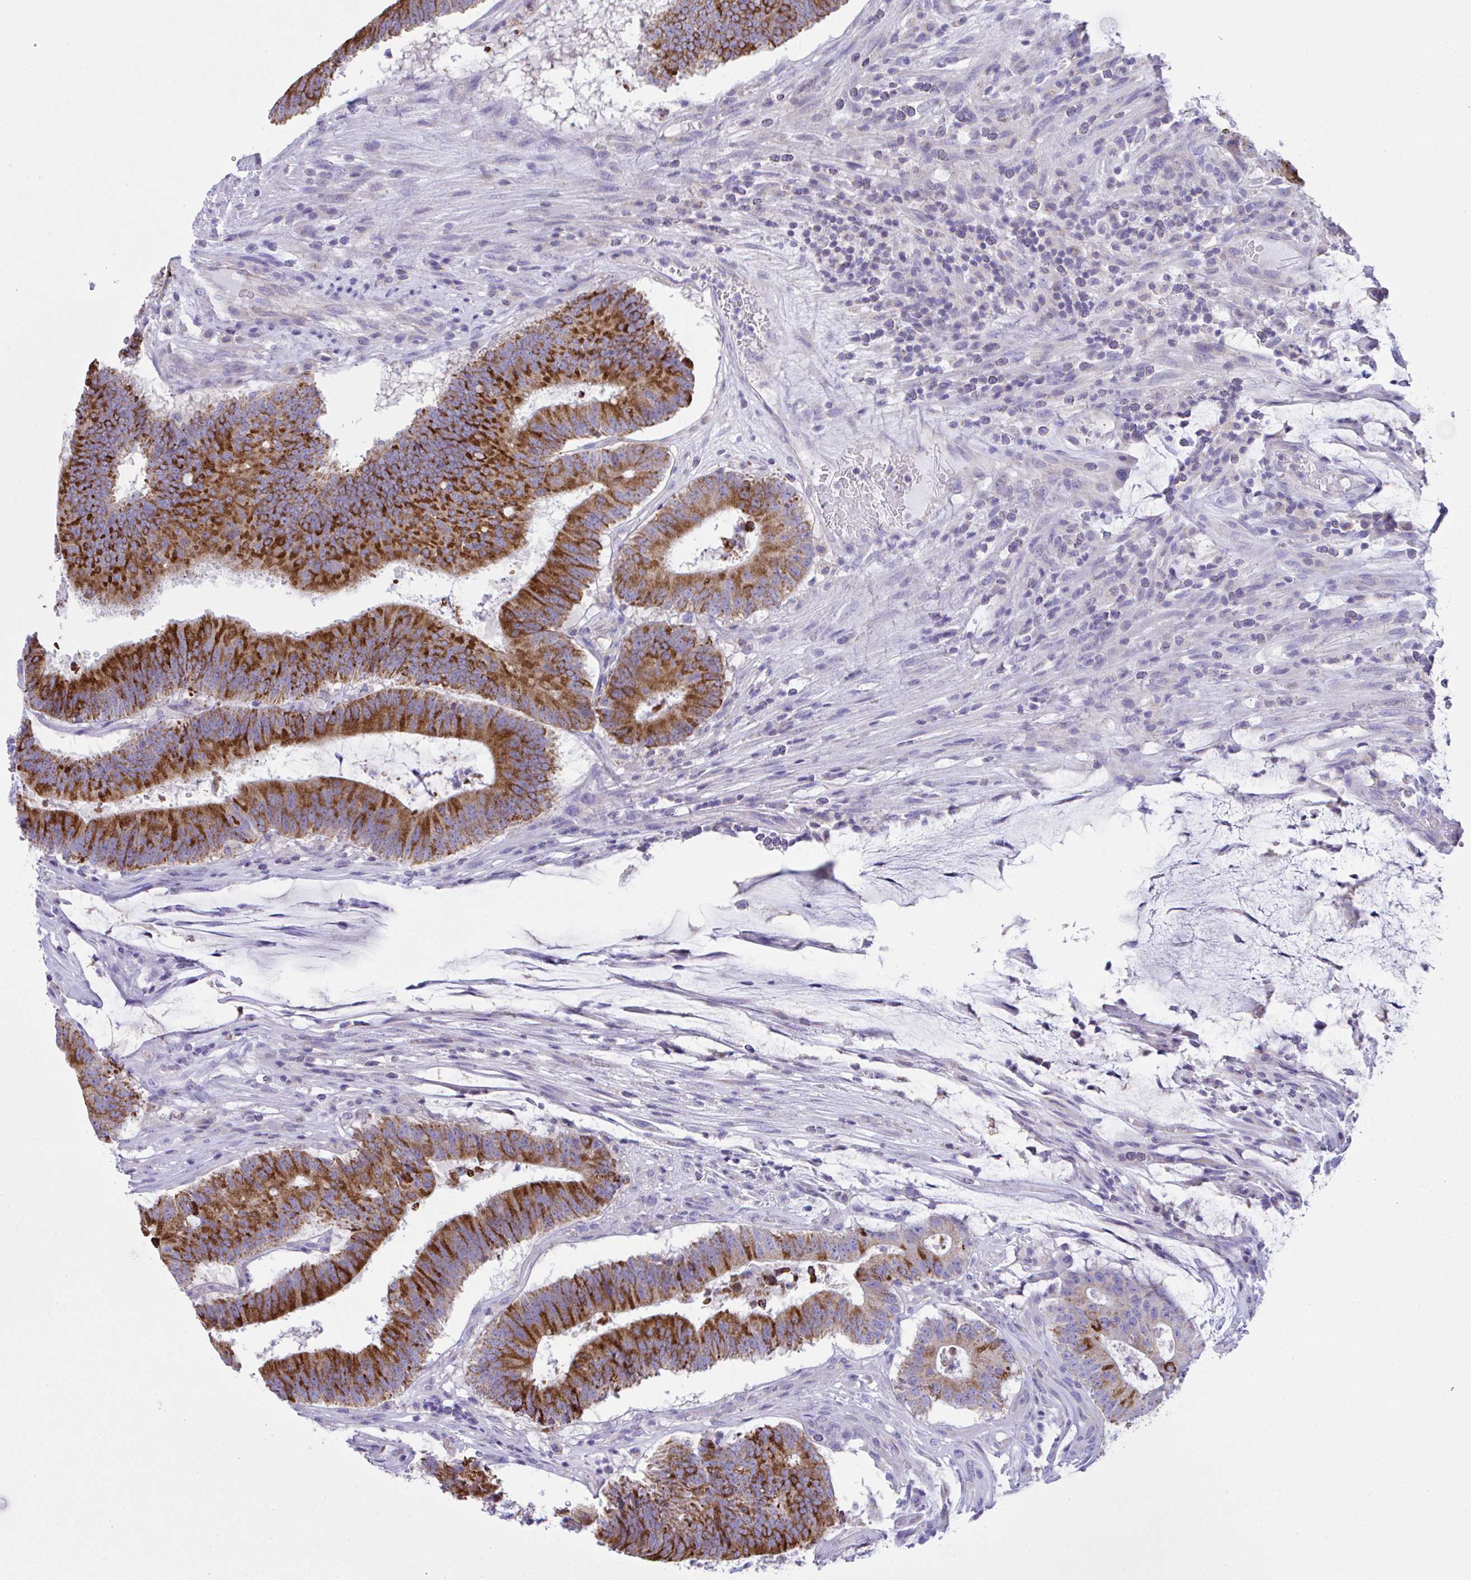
{"staining": {"intensity": "strong", "quantity": ">75%", "location": "cytoplasmic/membranous"}, "tissue": "colorectal cancer", "cell_type": "Tumor cells", "image_type": "cancer", "snomed": [{"axis": "morphology", "description": "Adenocarcinoma, NOS"}, {"axis": "topography", "description": "Colon"}], "caption": "Colorectal adenocarcinoma stained for a protein demonstrates strong cytoplasmic/membranous positivity in tumor cells.", "gene": "NLRP8", "patient": {"sex": "female", "age": 43}}